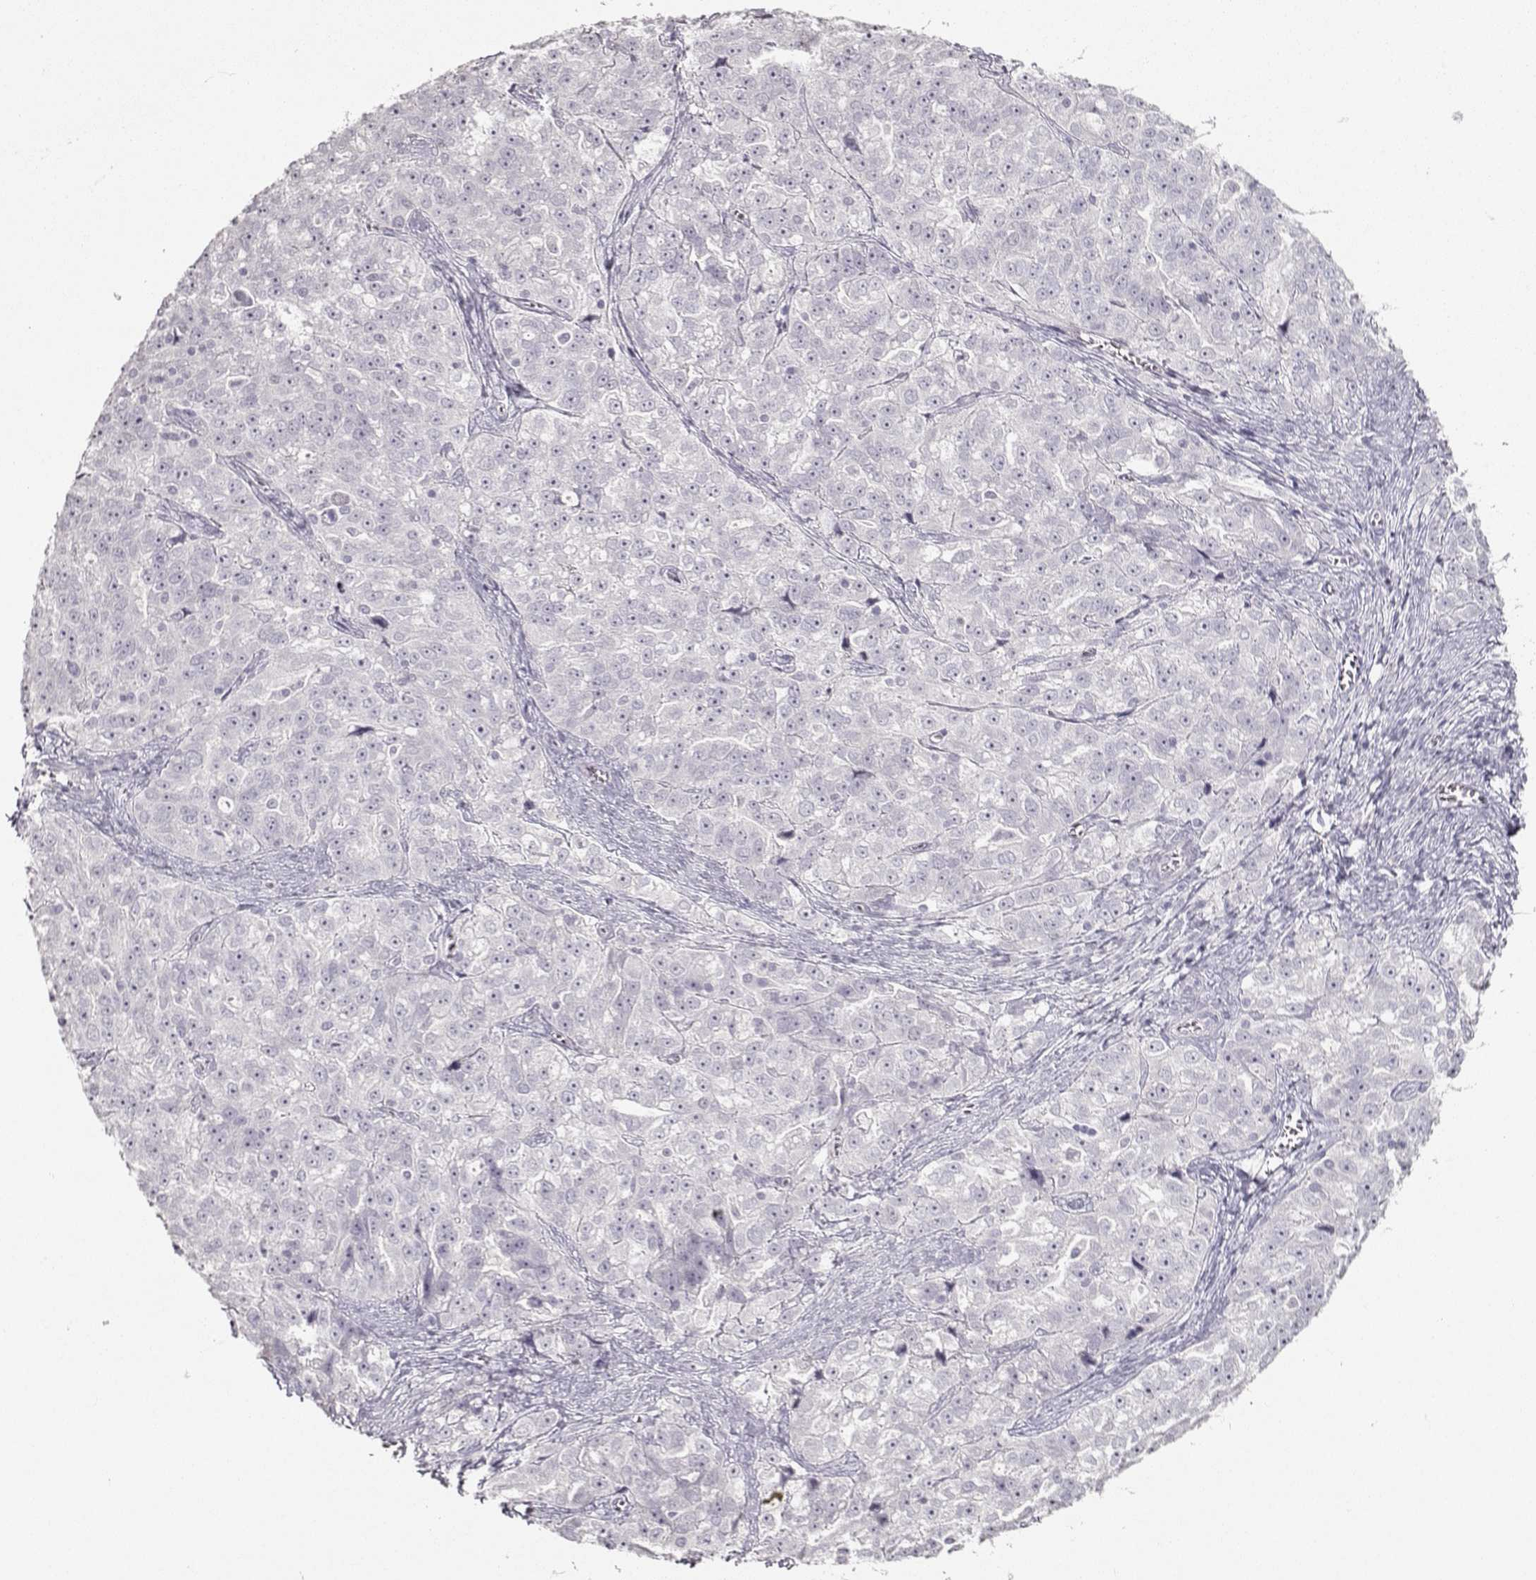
{"staining": {"intensity": "negative", "quantity": "none", "location": "none"}, "tissue": "ovarian cancer", "cell_type": "Tumor cells", "image_type": "cancer", "snomed": [{"axis": "morphology", "description": "Cystadenocarcinoma, serous, NOS"}, {"axis": "topography", "description": "Ovary"}], "caption": "The photomicrograph exhibits no significant positivity in tumor cells of ovarian cancer (serous cystadenocarcinoma).", "gene": "S100B", "patient": {"sex": "female", "age": 51}}